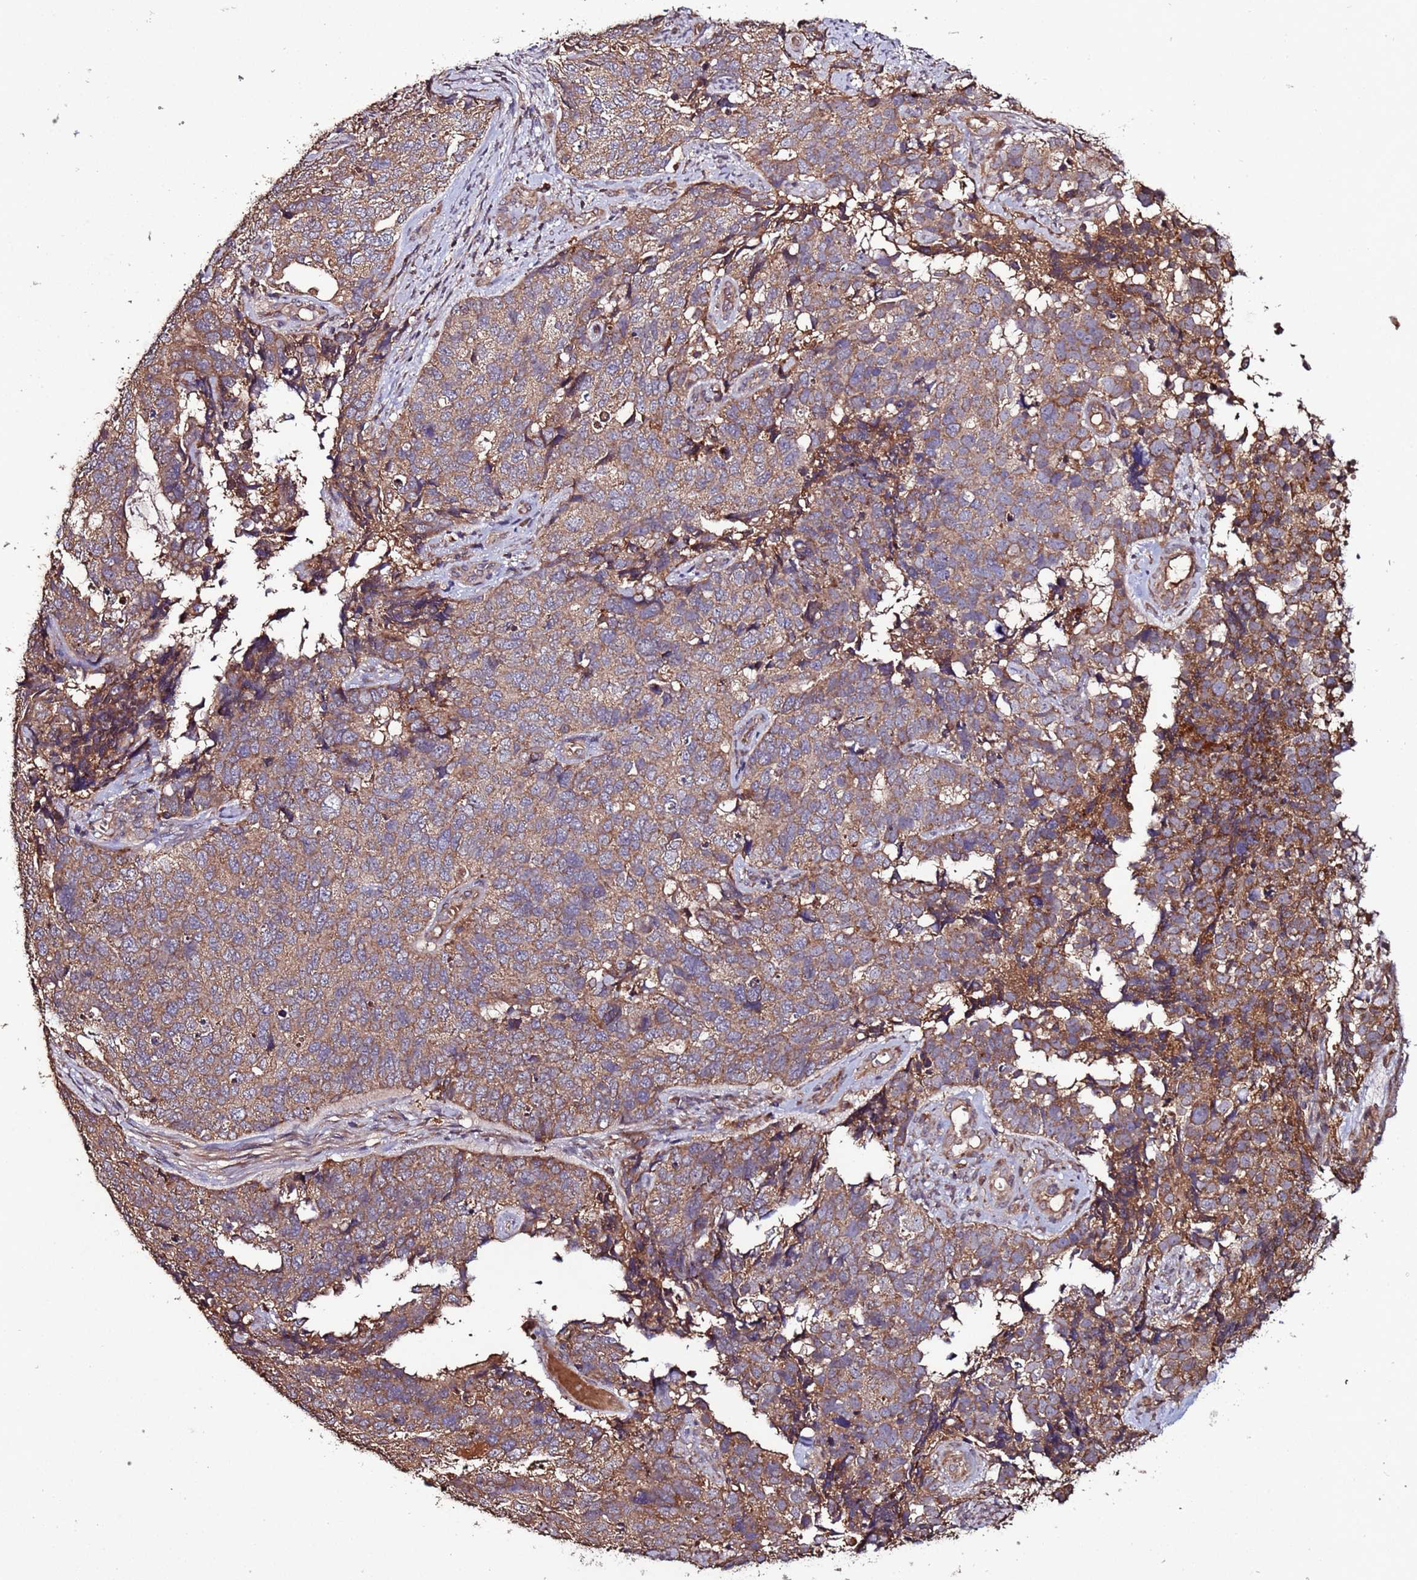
{"staining": {"intensity": "moderate", "quantity": ">75%", "location": "cytoplasmic/membranous"}, "tissue": "cervical cancer", "cell_type": "Tumor cells", "image_type": "cancer", "snomed": [{"axis": "morphology", "description": "Squamous cell carcinoma, NOS"}, {"axis": "topography", "description": "Cervix"}], "caption": "Cervical cancer tissue demonstrates moderate cytoplasmic/membranous staining in about >75% of tumor cells, visualized by immunohistochemistry.", "gene": "RPS15A", "patient": {"sex": "female", "age": 63}}